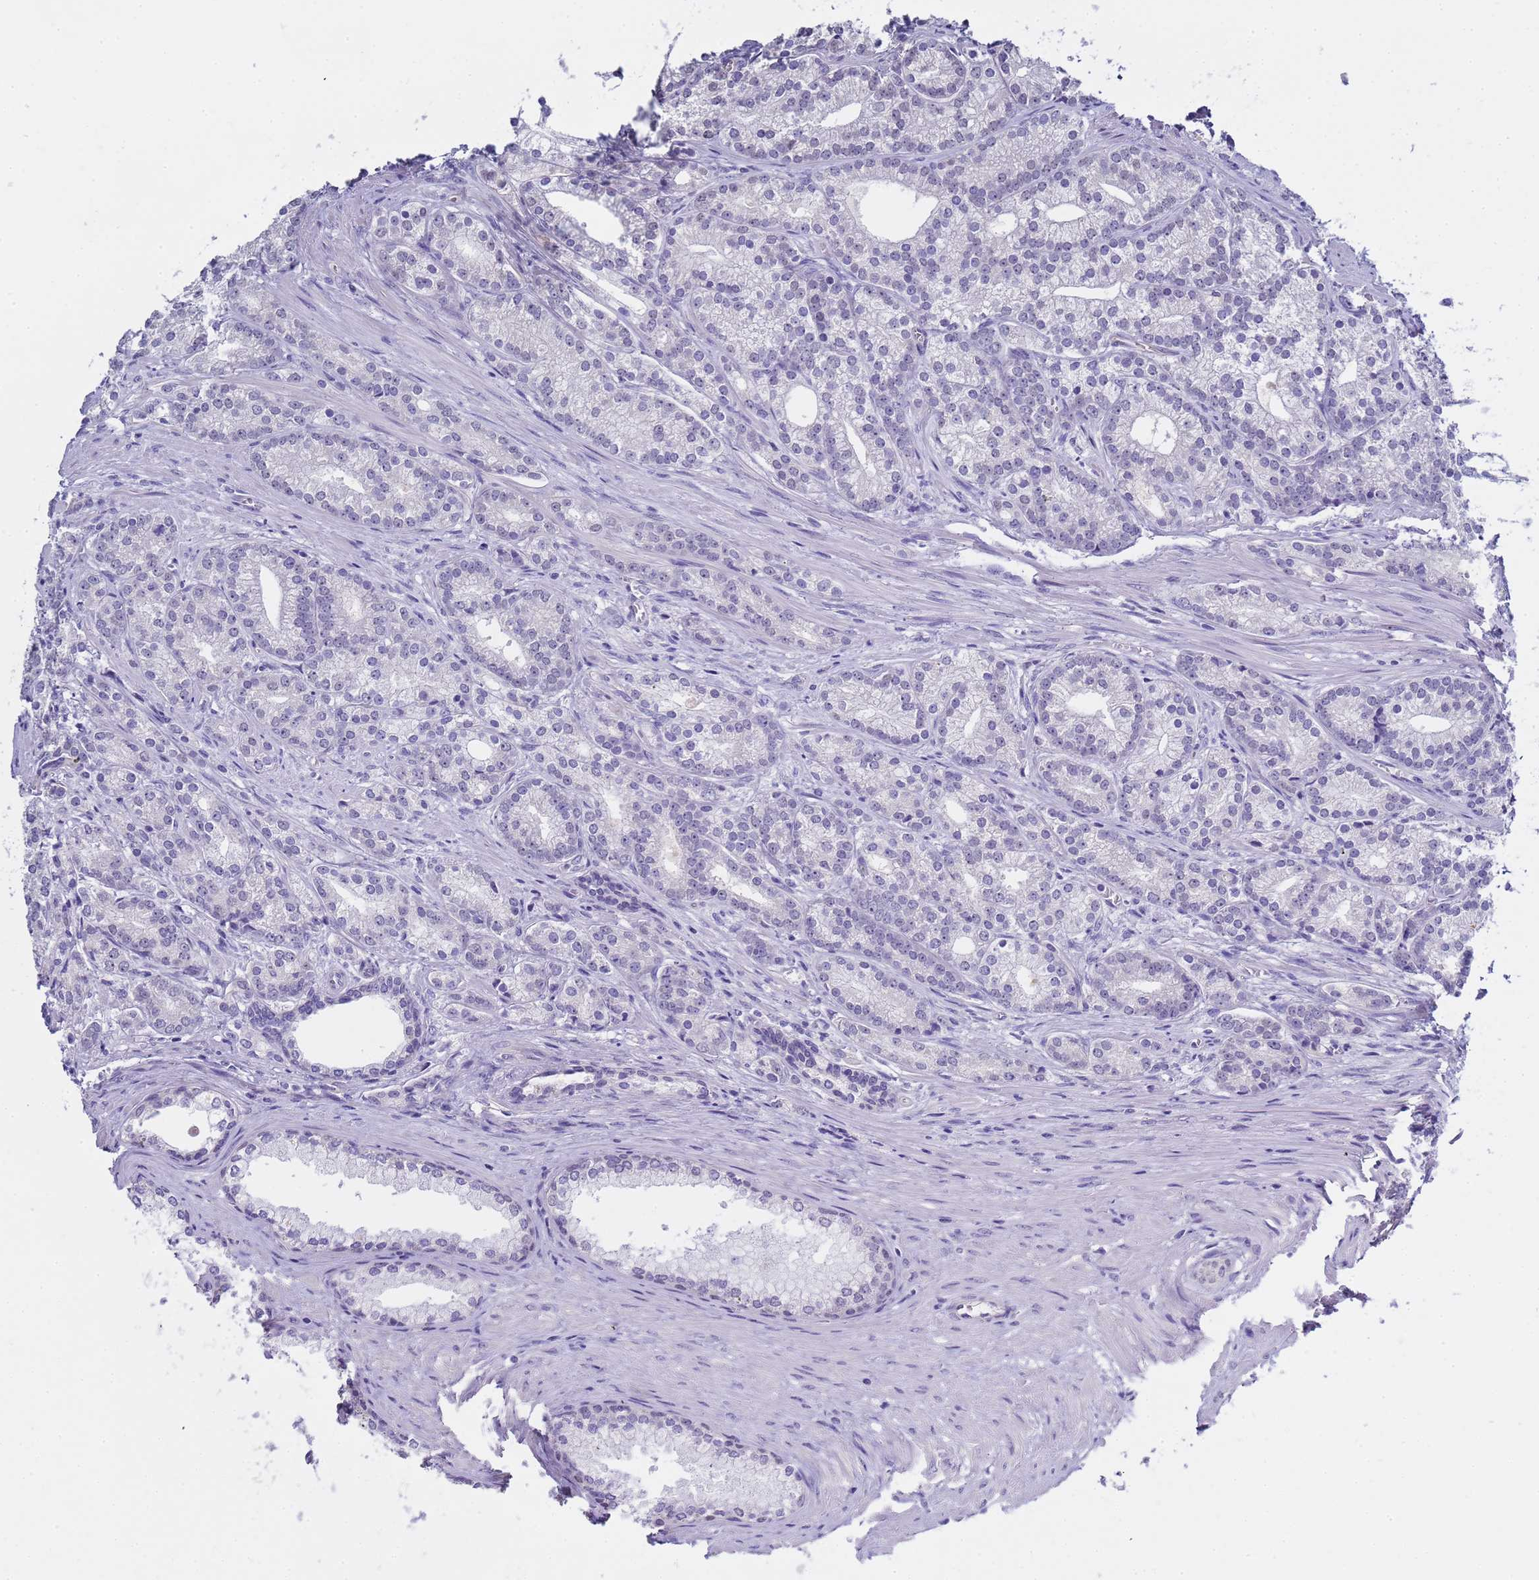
{"staining": {"intensity": "negative", "quantity": "none", "location": "none"}, "tissue": "prostate cancer", "cell_type": "Tumor cells", "image_type": "cancer", "snomed": [{"axis": "morphology", "description": "Adenocarcinoma, Low grade"}, {"axis": "topography", "description": "Prostate"}], "caption": "The image exhibits no significant positivity in tumor cells of low-grade adenocarcinoma (prostate).", "gene": "CTRC", "patient": {"sex": "male", "age": 71}}